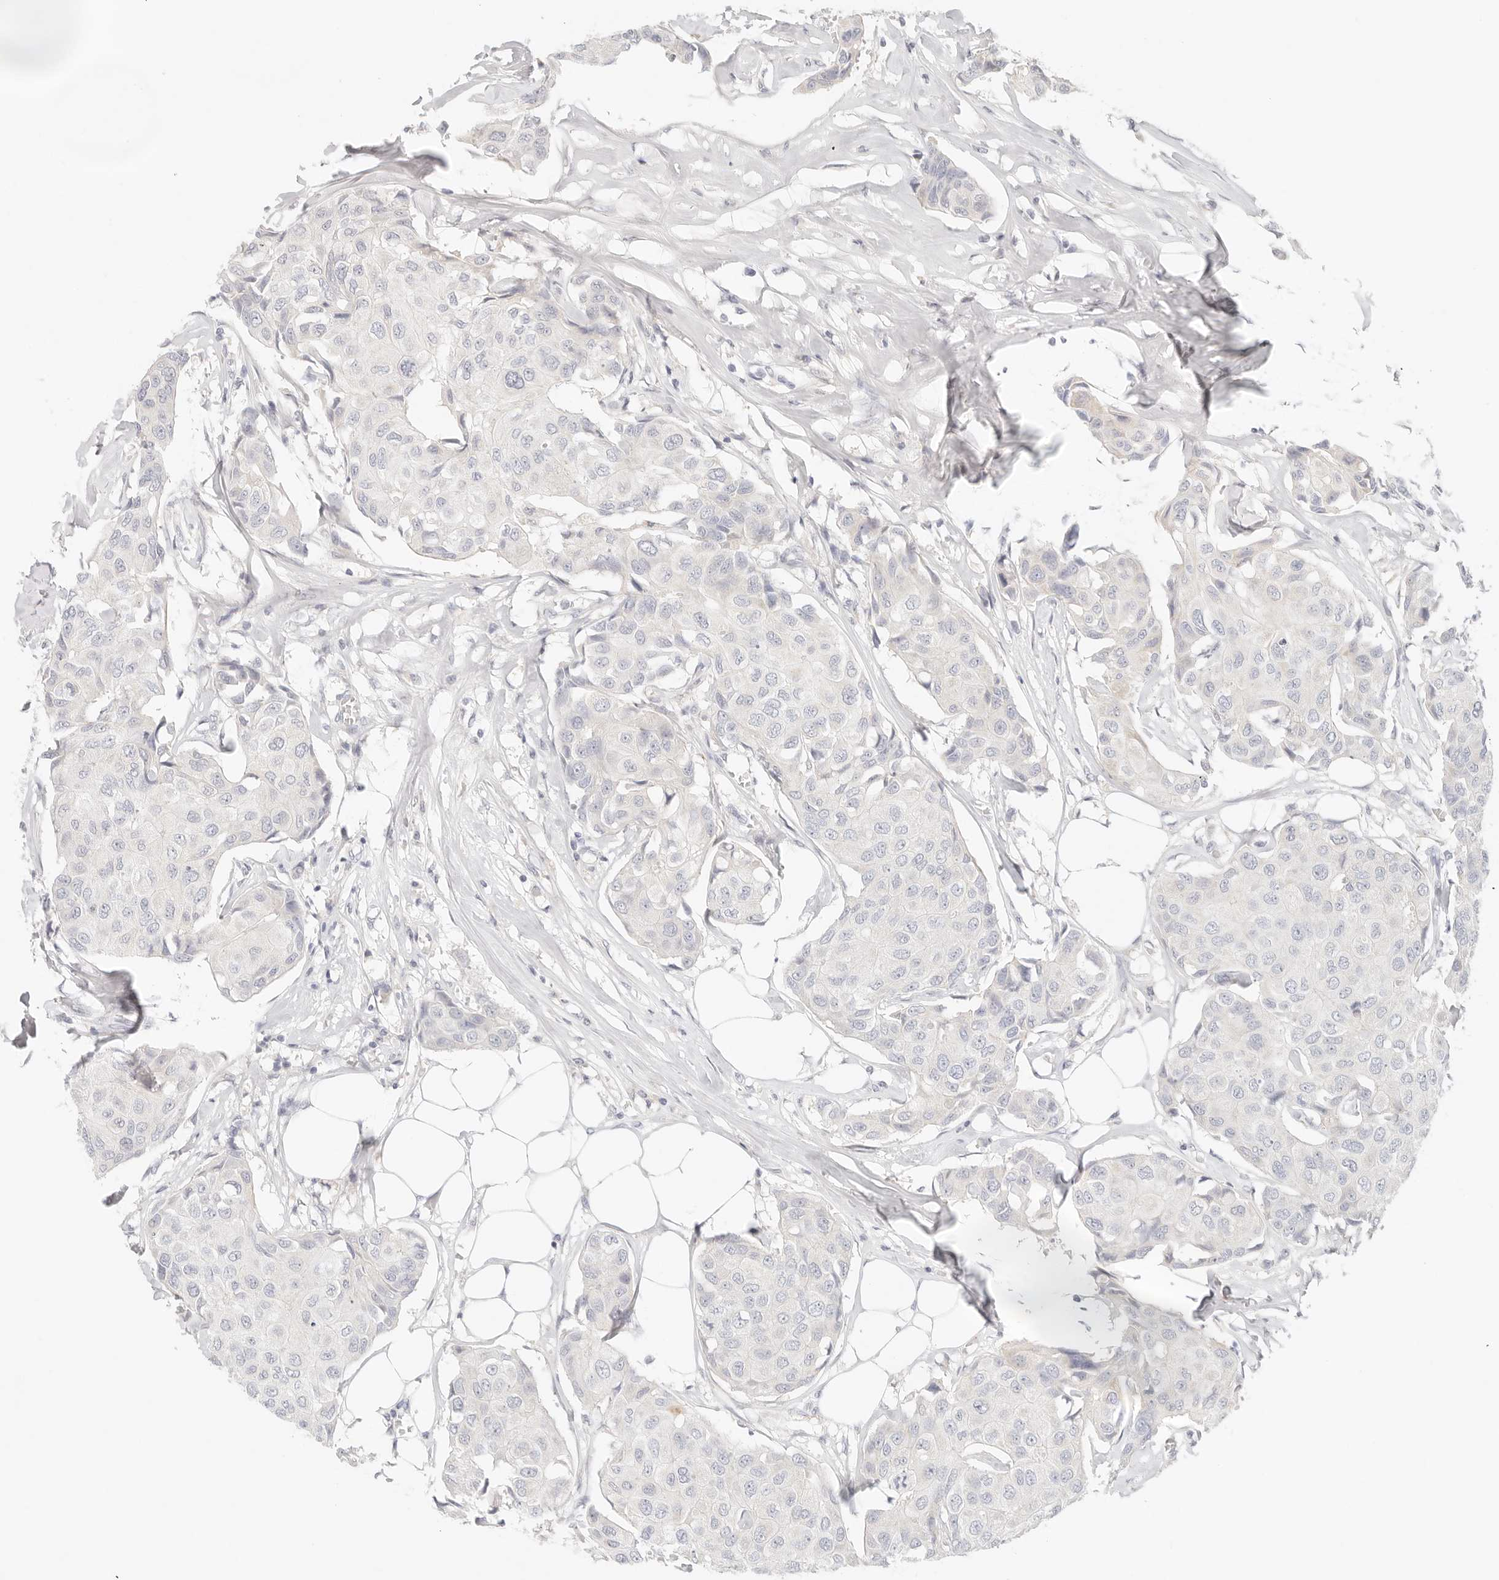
{"staining": {"intensity": "negative", "quantity": "none", "location": "none"}, "tissue": "breast cancer", "cell_type": "Tumor cells", "image_type": "cancer", "snomed": [{"axis": "morphology", "description": "Duct carcinoma"}, {"axis": "topography", "description": "Breast"}], "caption": "This is an immunohistochemistry (IHC) image of human breast cancer. There is no expression in tumor cells.", "gene": "SPHK1", "patient": {"sex": "female", "age": 80}}